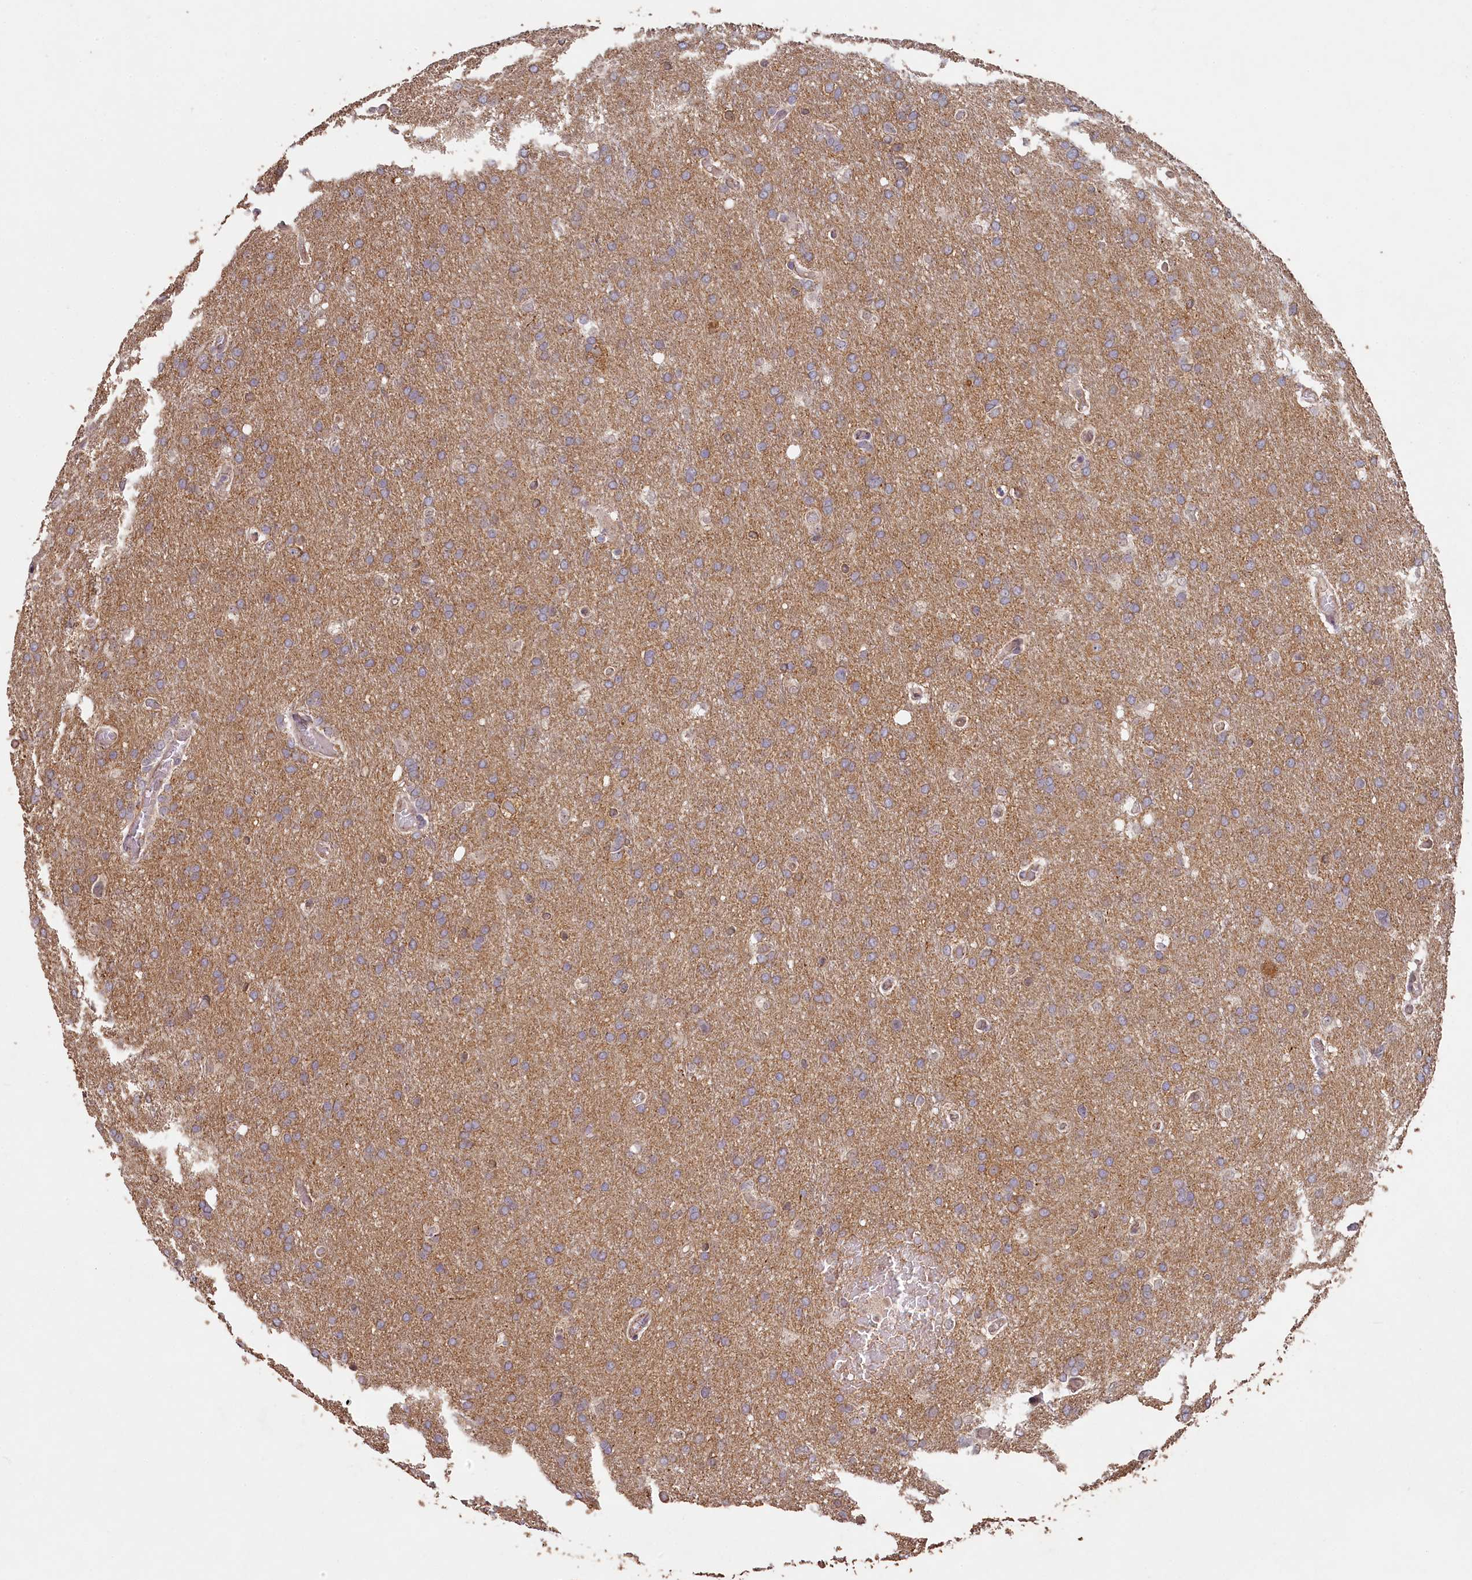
{"staining": {"intensity": "negative", "quantity": "none", "location": "none"}, "tissue": "glioma", "cell_type": "Tumor cells", "image_type": "cancer", "snomed": [{"axis": "morphology", "description": "Glioma, malignant, High grade"}, {"axis": "topography", "description": "Cerebral cortex"}], "caption": "Immunohistochemistry photomicrograph of human glioma stained for a protein (brown), which displays no staining in tumor cells.", "gene": "MADD", "patient": {"sex": "female", "age": 36}}